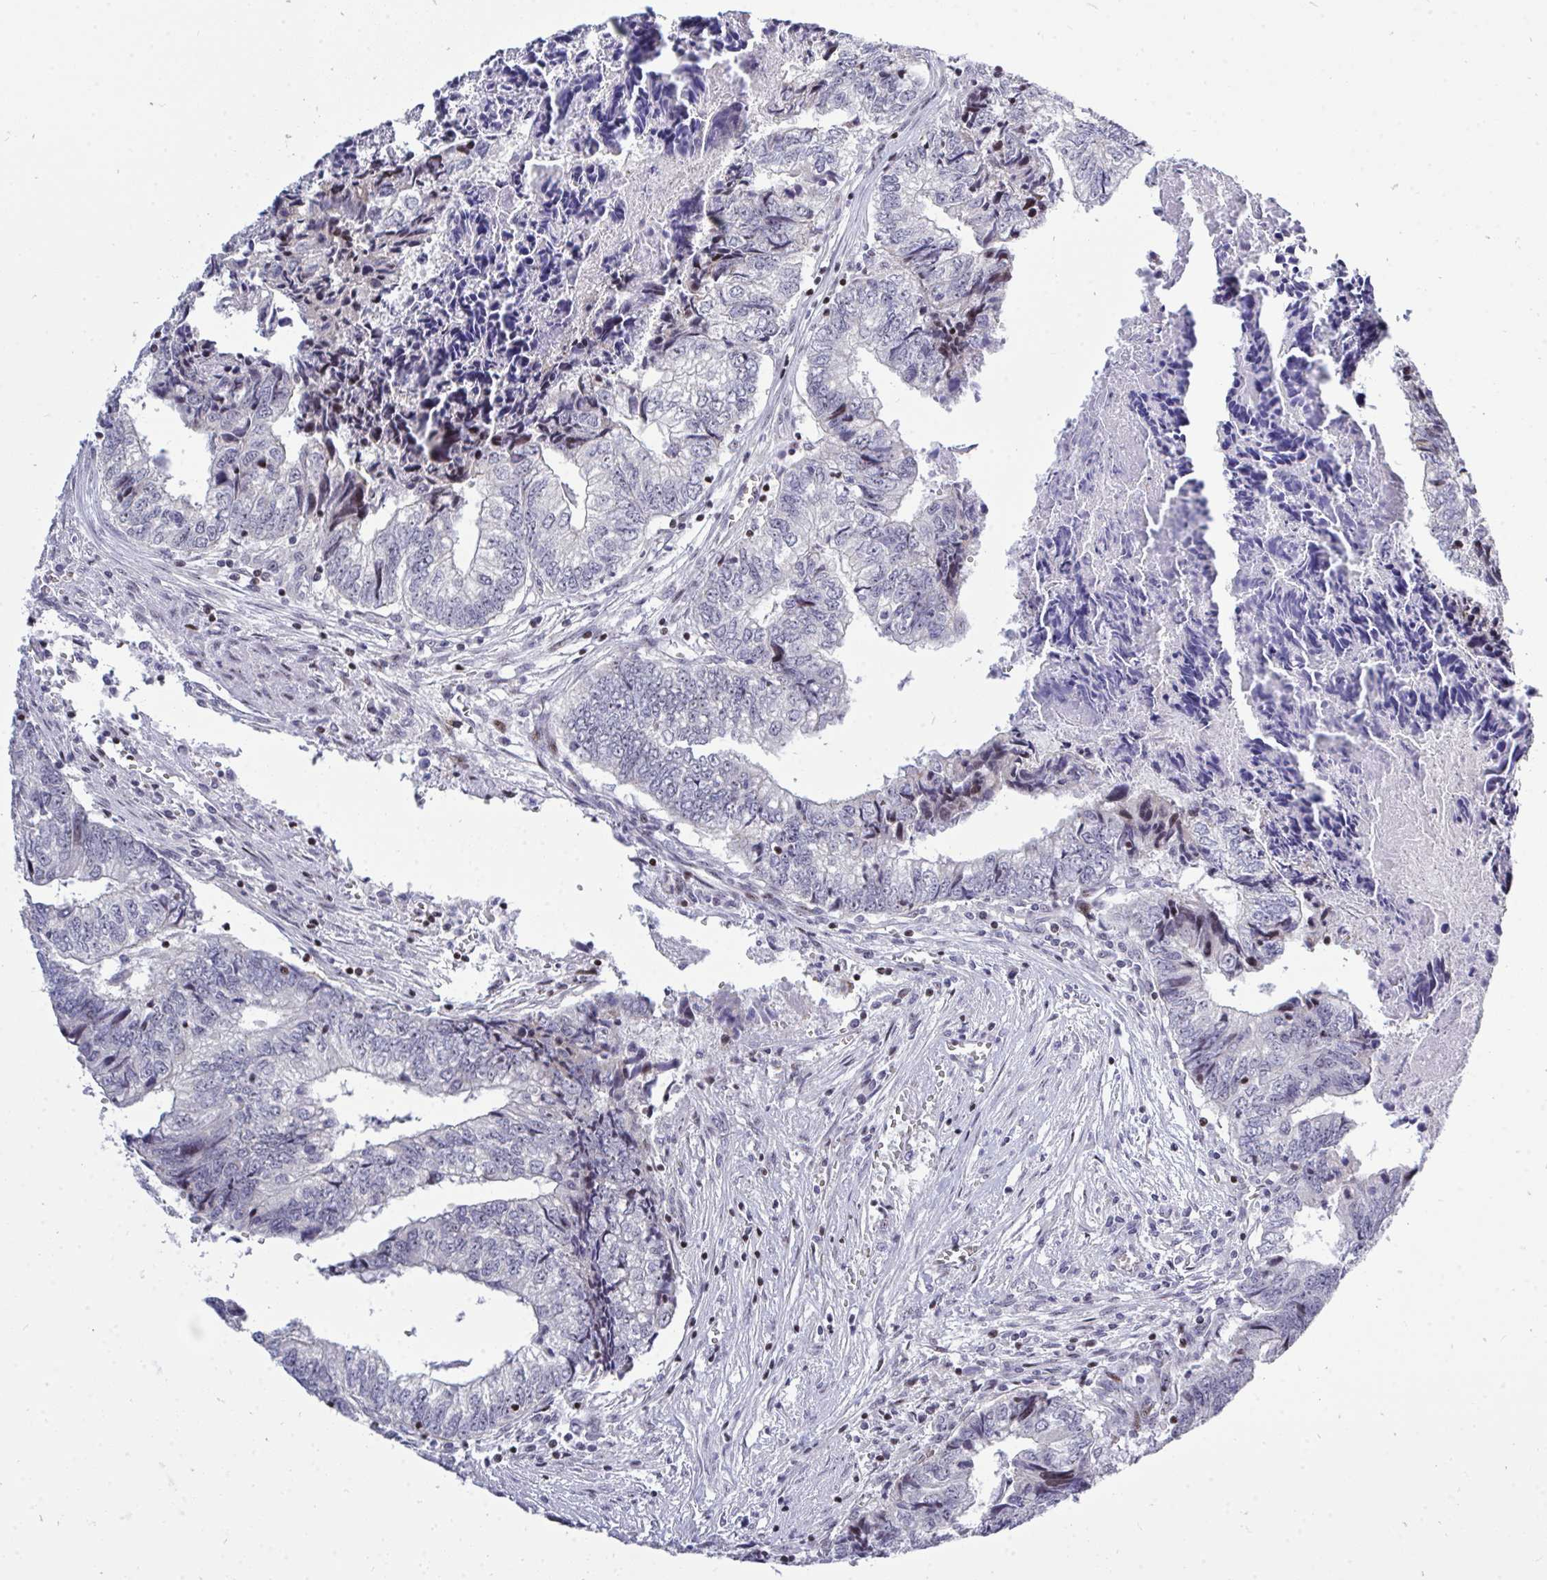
{"staining": {"intensity": "moderate", "quantity": "<25%", "location": "nuclear"}, "tissue": "colorectal cancer", "cell_type": "Tumor cells", "image_type": "cancer", "snomed": [{"axis": "morphology", "description": "Adenocarcinoma, NOS"}, {"axis": "topography", "description": "Colon"}], "caption": "An immunohistochemistry micrograph of tumor tissue is shown. Protein staining in brown shows moderate nuclear positivity in colorectal cancer (adenocarcinoma) within tumor cells.", "gene": "PLPPR3", "patient": {"sex": "male", "age": 86}}